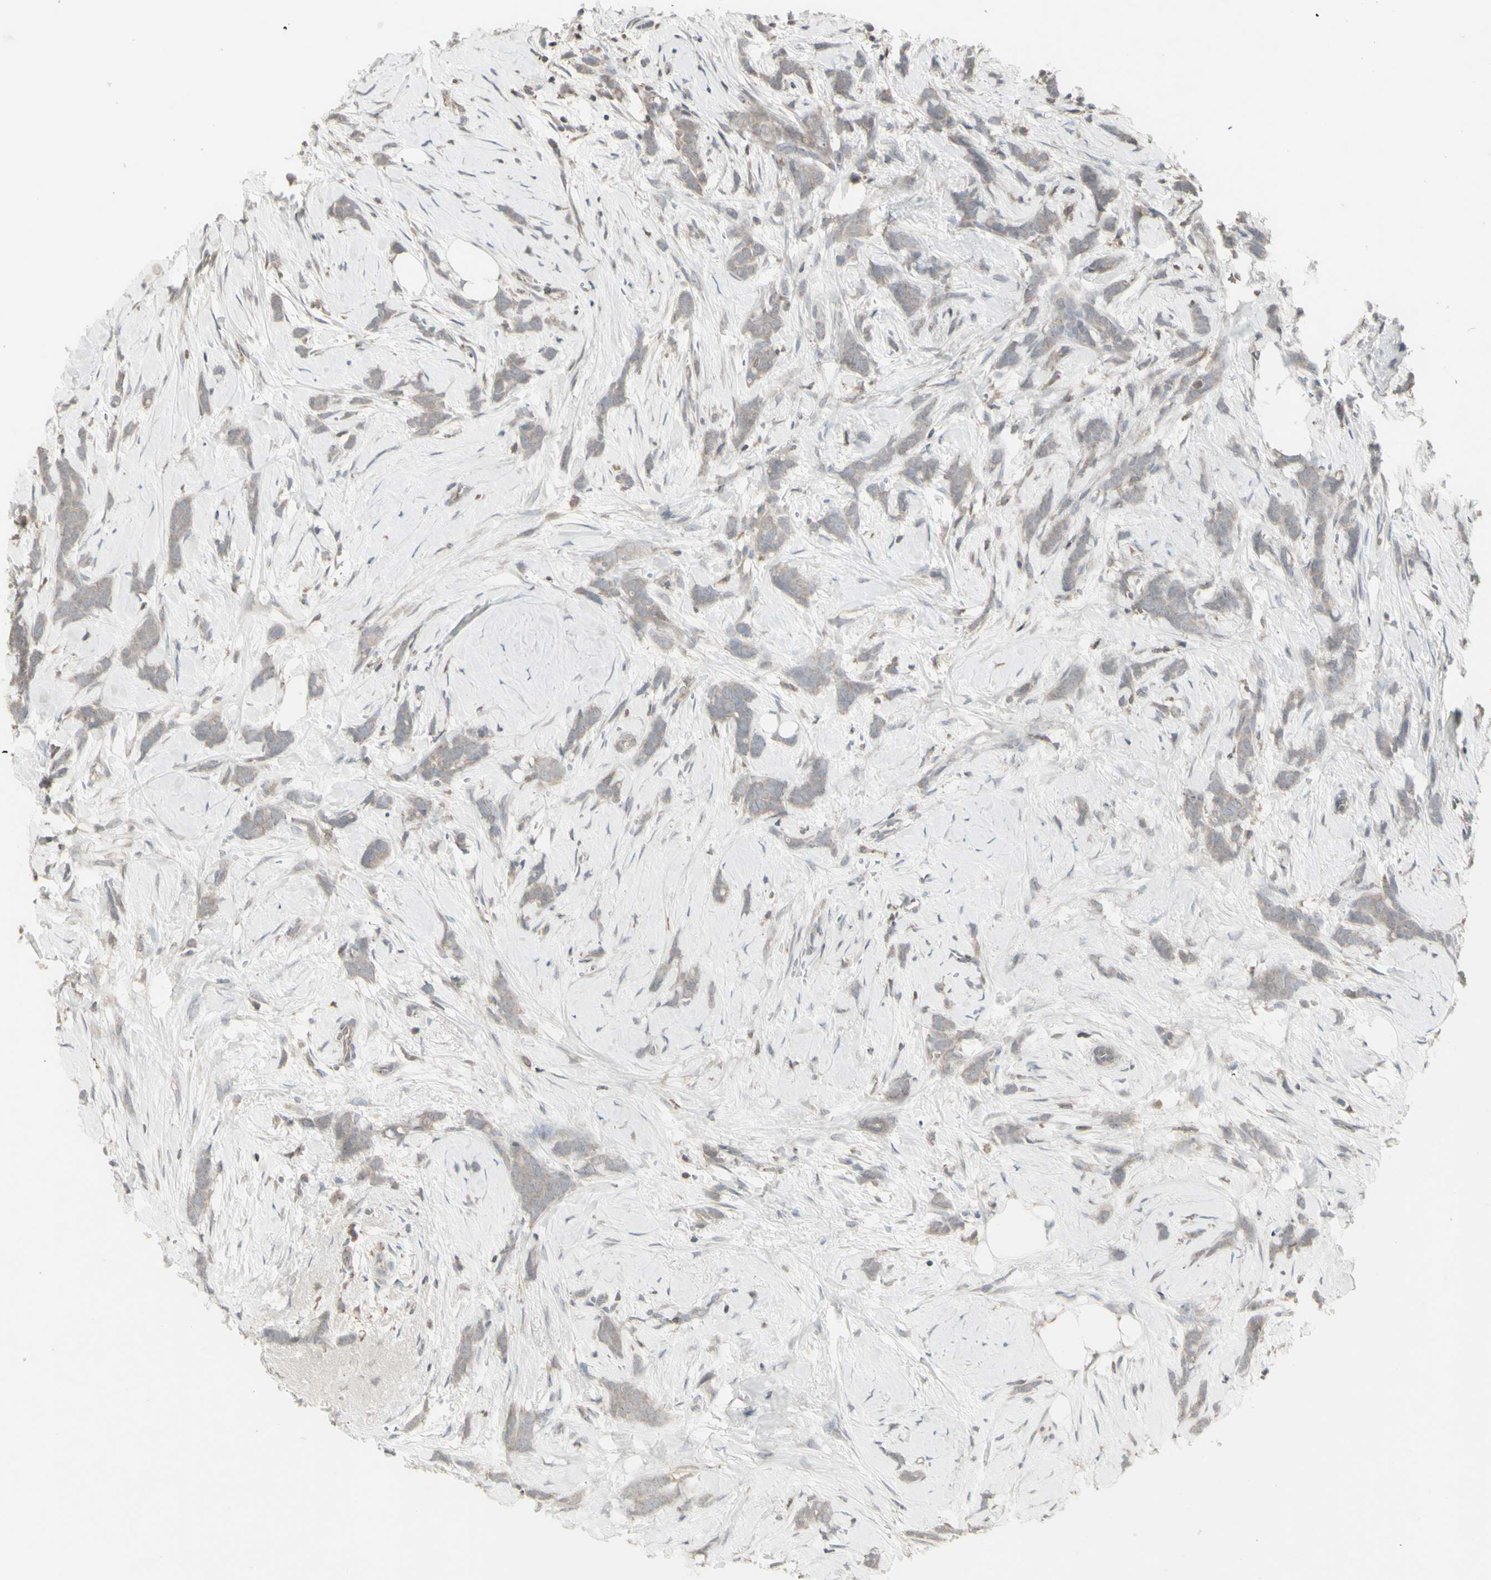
{"staining": {"intensity": "negative", "quantity": "none", "location": "none"}, "tissue": "breast cancer", "cell_type": "Tumor cells", "image_type": "cancer", "snomed": [{"axis": "morphology", "description": "Lobular carcinoma, in situ"}, {"axis": "morphology", "description": "Lobular carcinoma"}, {"axis": "topography", "description": "Breast"}], "caption": "An image of human breast cancer (lobular carcinoma) is negative for staining in tumor cells.", "gene": "CSK", "patient": {"sex": "female", "age": 41}}